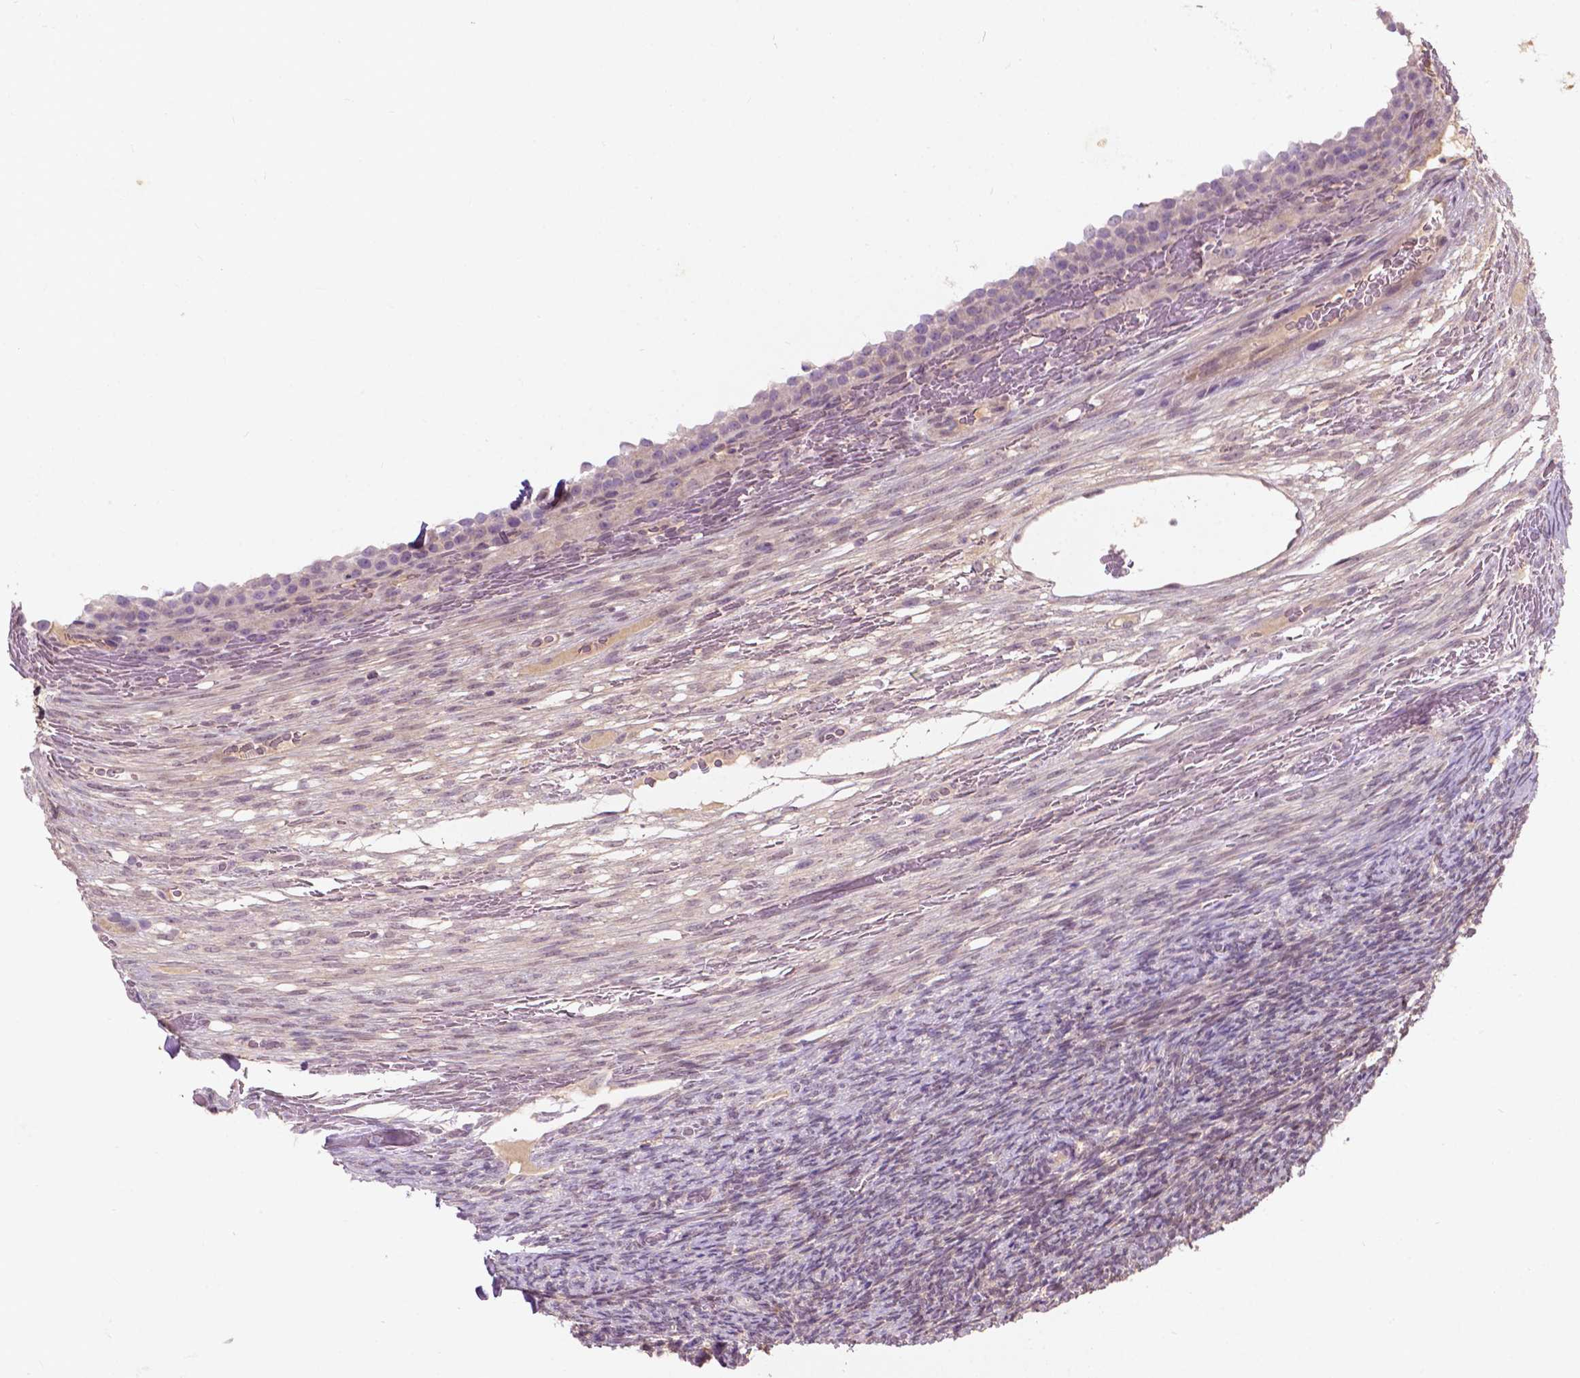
{"staining": {"intensity": "weak", "quantity": ">75%", "location": "cytoplasmic/membranous"}, "tissue": "ovary", "cell_type": "Follicle cells", "image_type": "normal", "snomed": [{"axis": "morphology", "description": "Normal tissue, NOS"}, {"axis": "topography", "description": "Ovary"}], "caption": "This histopathology image reveals normal ovary stained with immunohistochemistry (IHC) to label a protein in brown. The cytoplasmic/membranous of follicle cells show weak positivity for the protein. Nuclei are counter-stained blue.", "gene": "GPR37", "patient": {"sex": "female", "age": 34}}